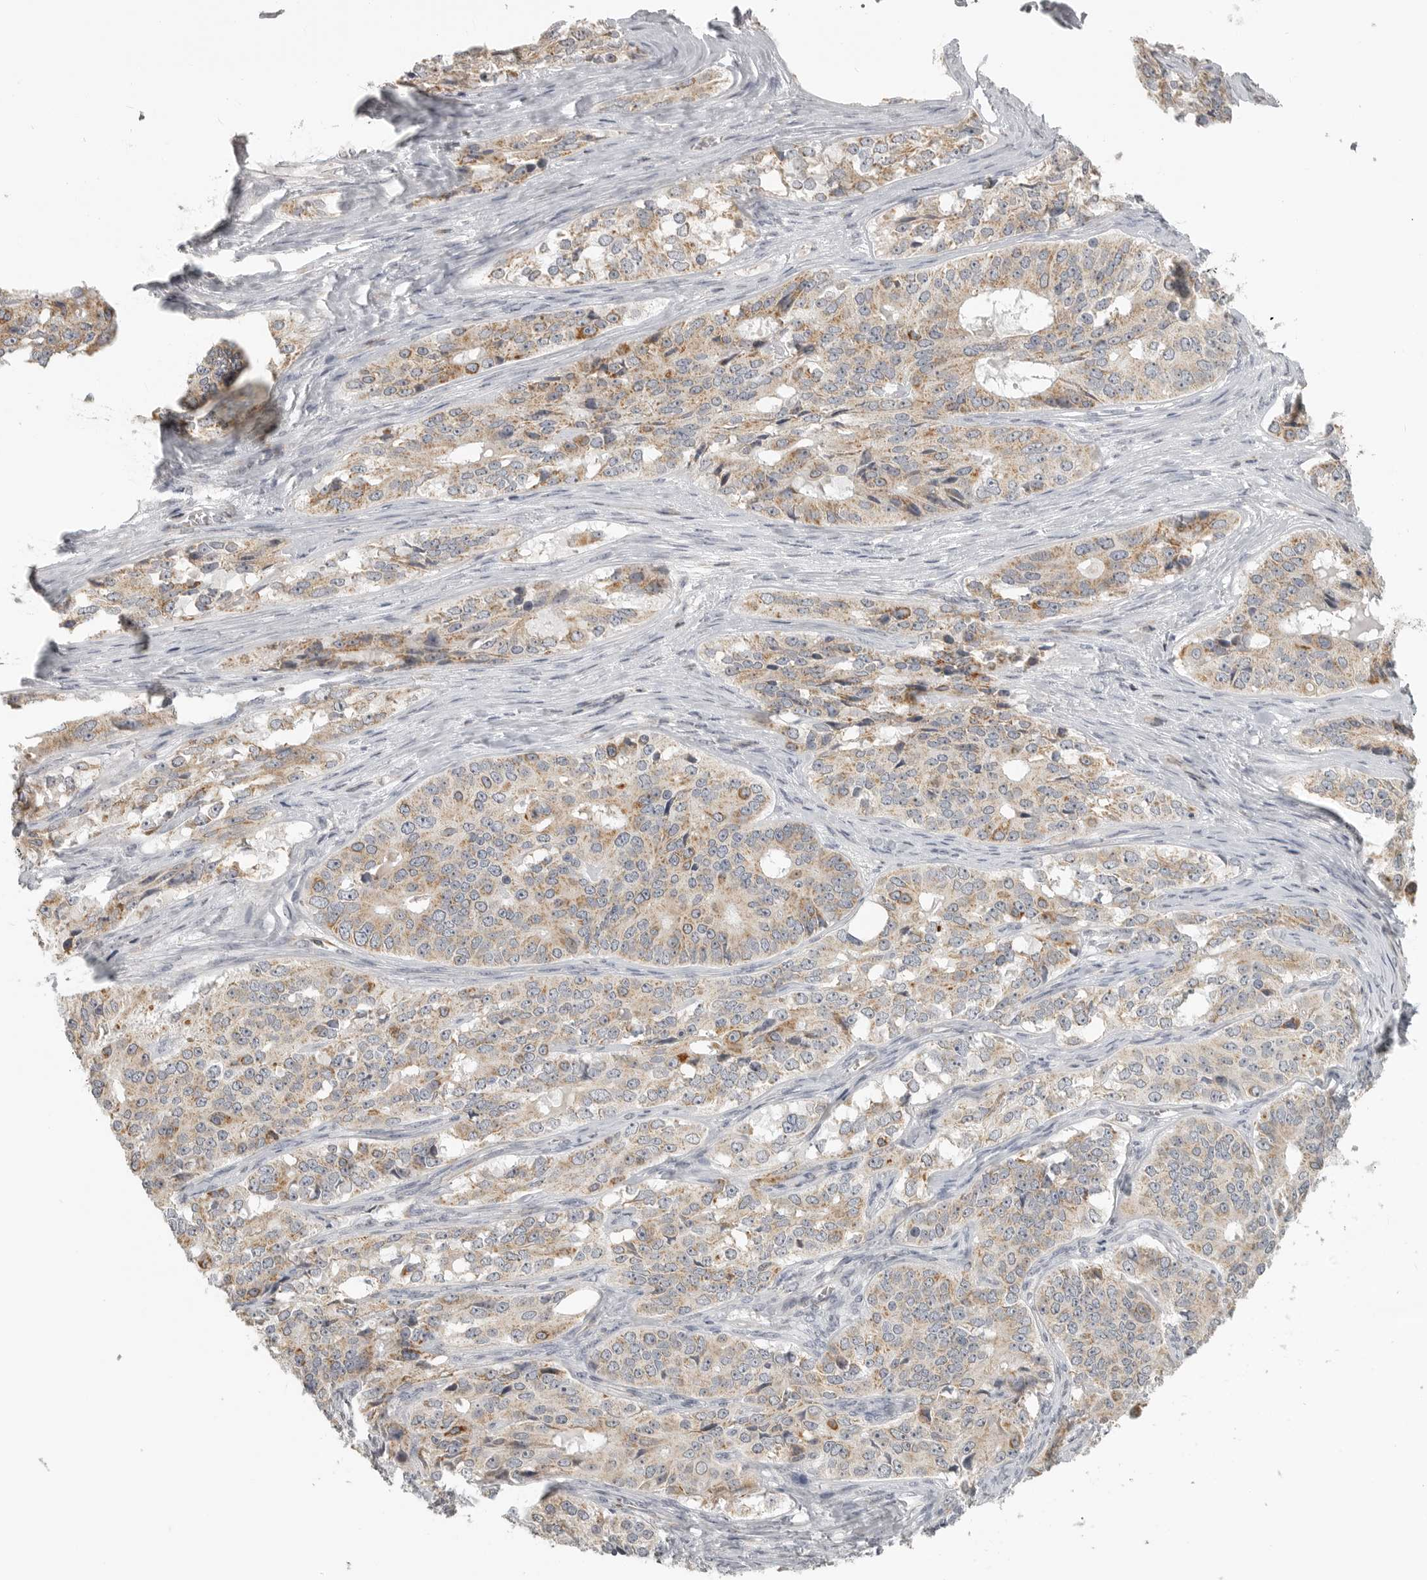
{"staining": {"intensity": "moderate", "quantity": "<25%", "location": "cytoplasmic/membranous"}, "tissue": "ovarian cancer", "cell_type": "Tumor cells", "image_type": "cancer", "snomed": [{"axis": "morphology", "description": "Carcinoma, endometroid"}, {"axis": "topography", "description": "Ovary"}], "caption": "Endometroid carcinoma (ovarian) was stained to show a protein in brown. There is low levels of moderate cytoplasmic/membranous expression in approximately <25% of tumor cells. Immunohistochemistry stains the protein in brown and the nuclei are stained blue.", "gene": "RXFP3", "patient": {"sex": "female", "age": 51}}